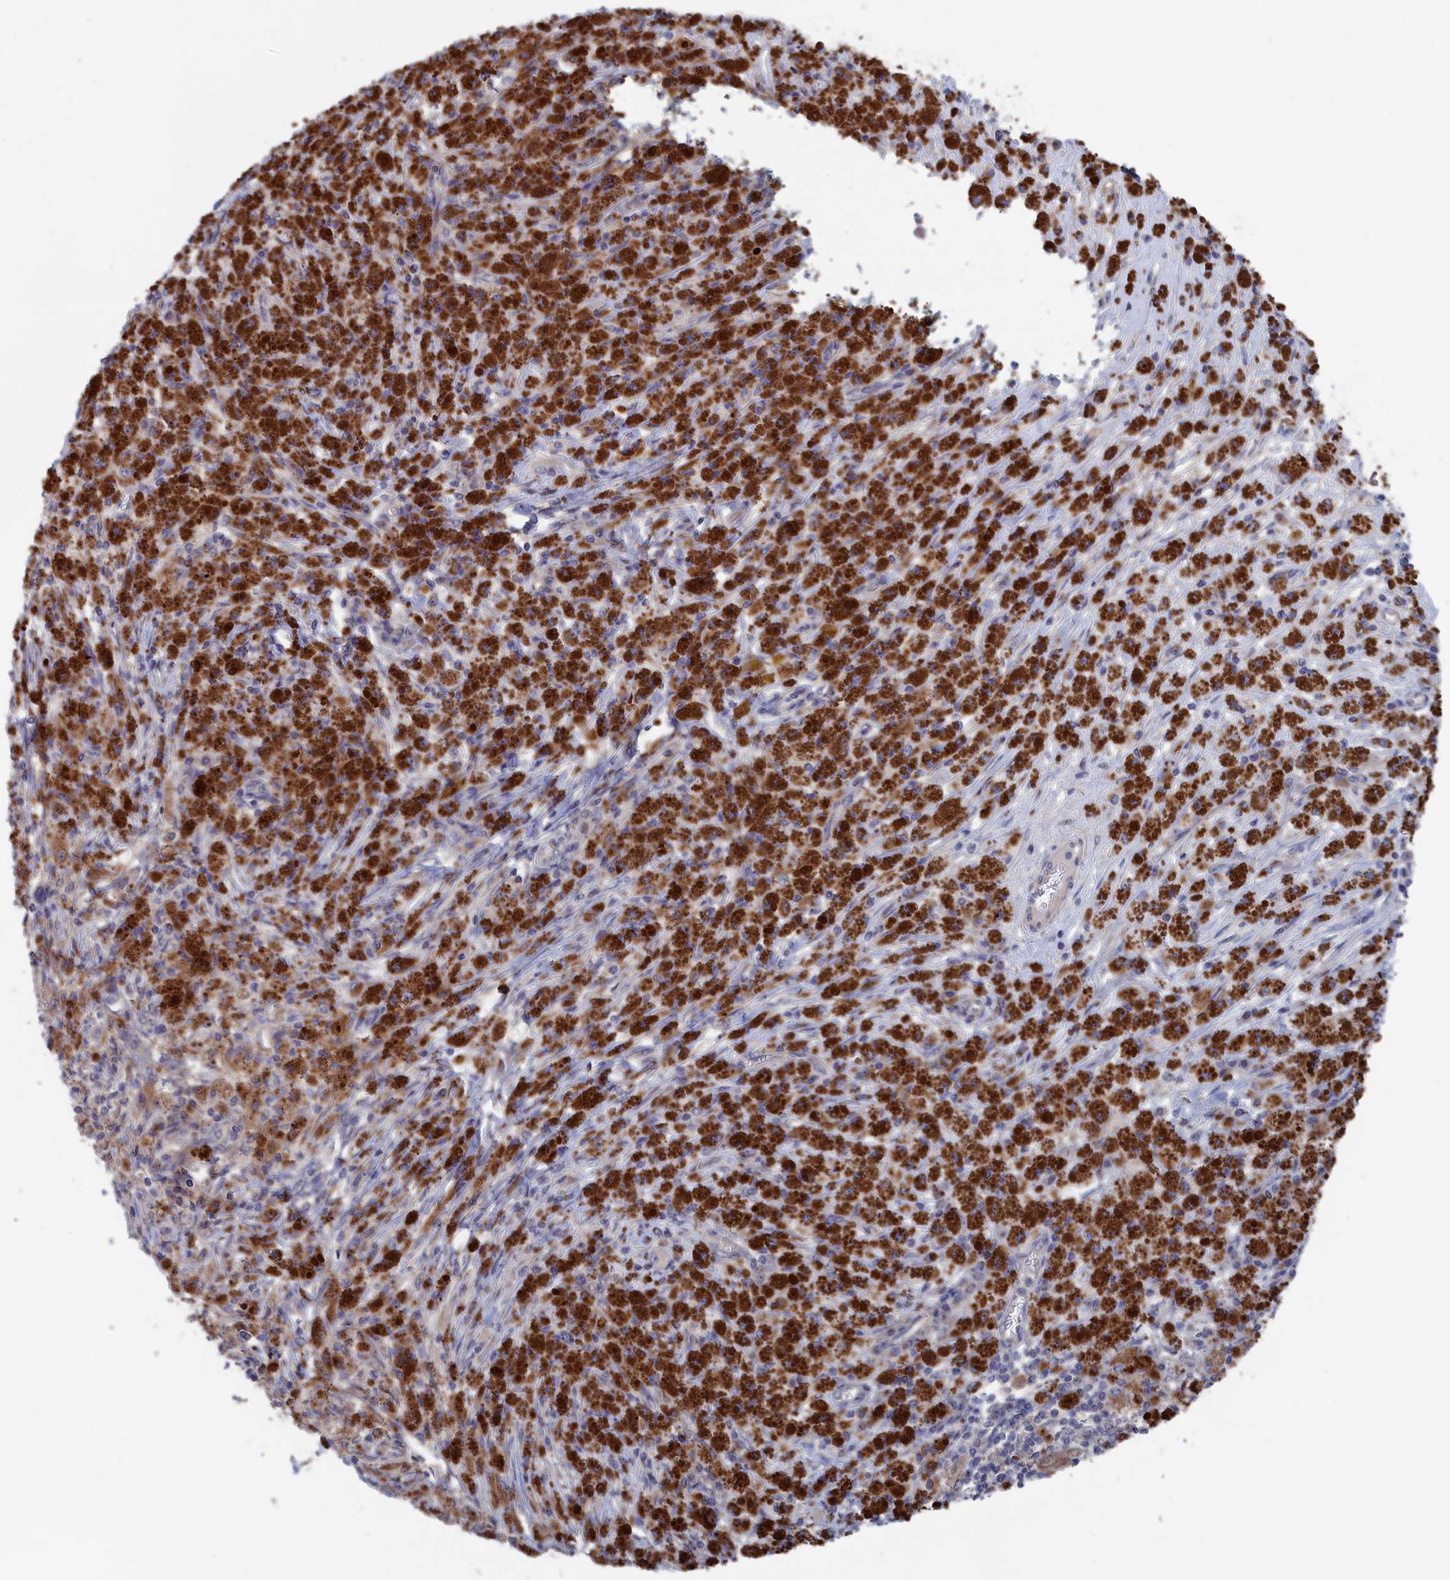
{"staining": {"intensity": "negative", "quantity": "none", "location": "none"}, "tissue": "melanoma", "cell_type": "Tumor cells", "image_type": "cancer", "snomed": [{"axis": "morphology", "description": "Malignant melanoma, NOS"}, {"axis": "topography", "description": "Skin"}], "caption": "Immunohistochemical staining of malignant melanoma exhibits no significant expression in tumor cells.", "gene": "NUTF2", "patient": {"sex": "female", "age": 52}}